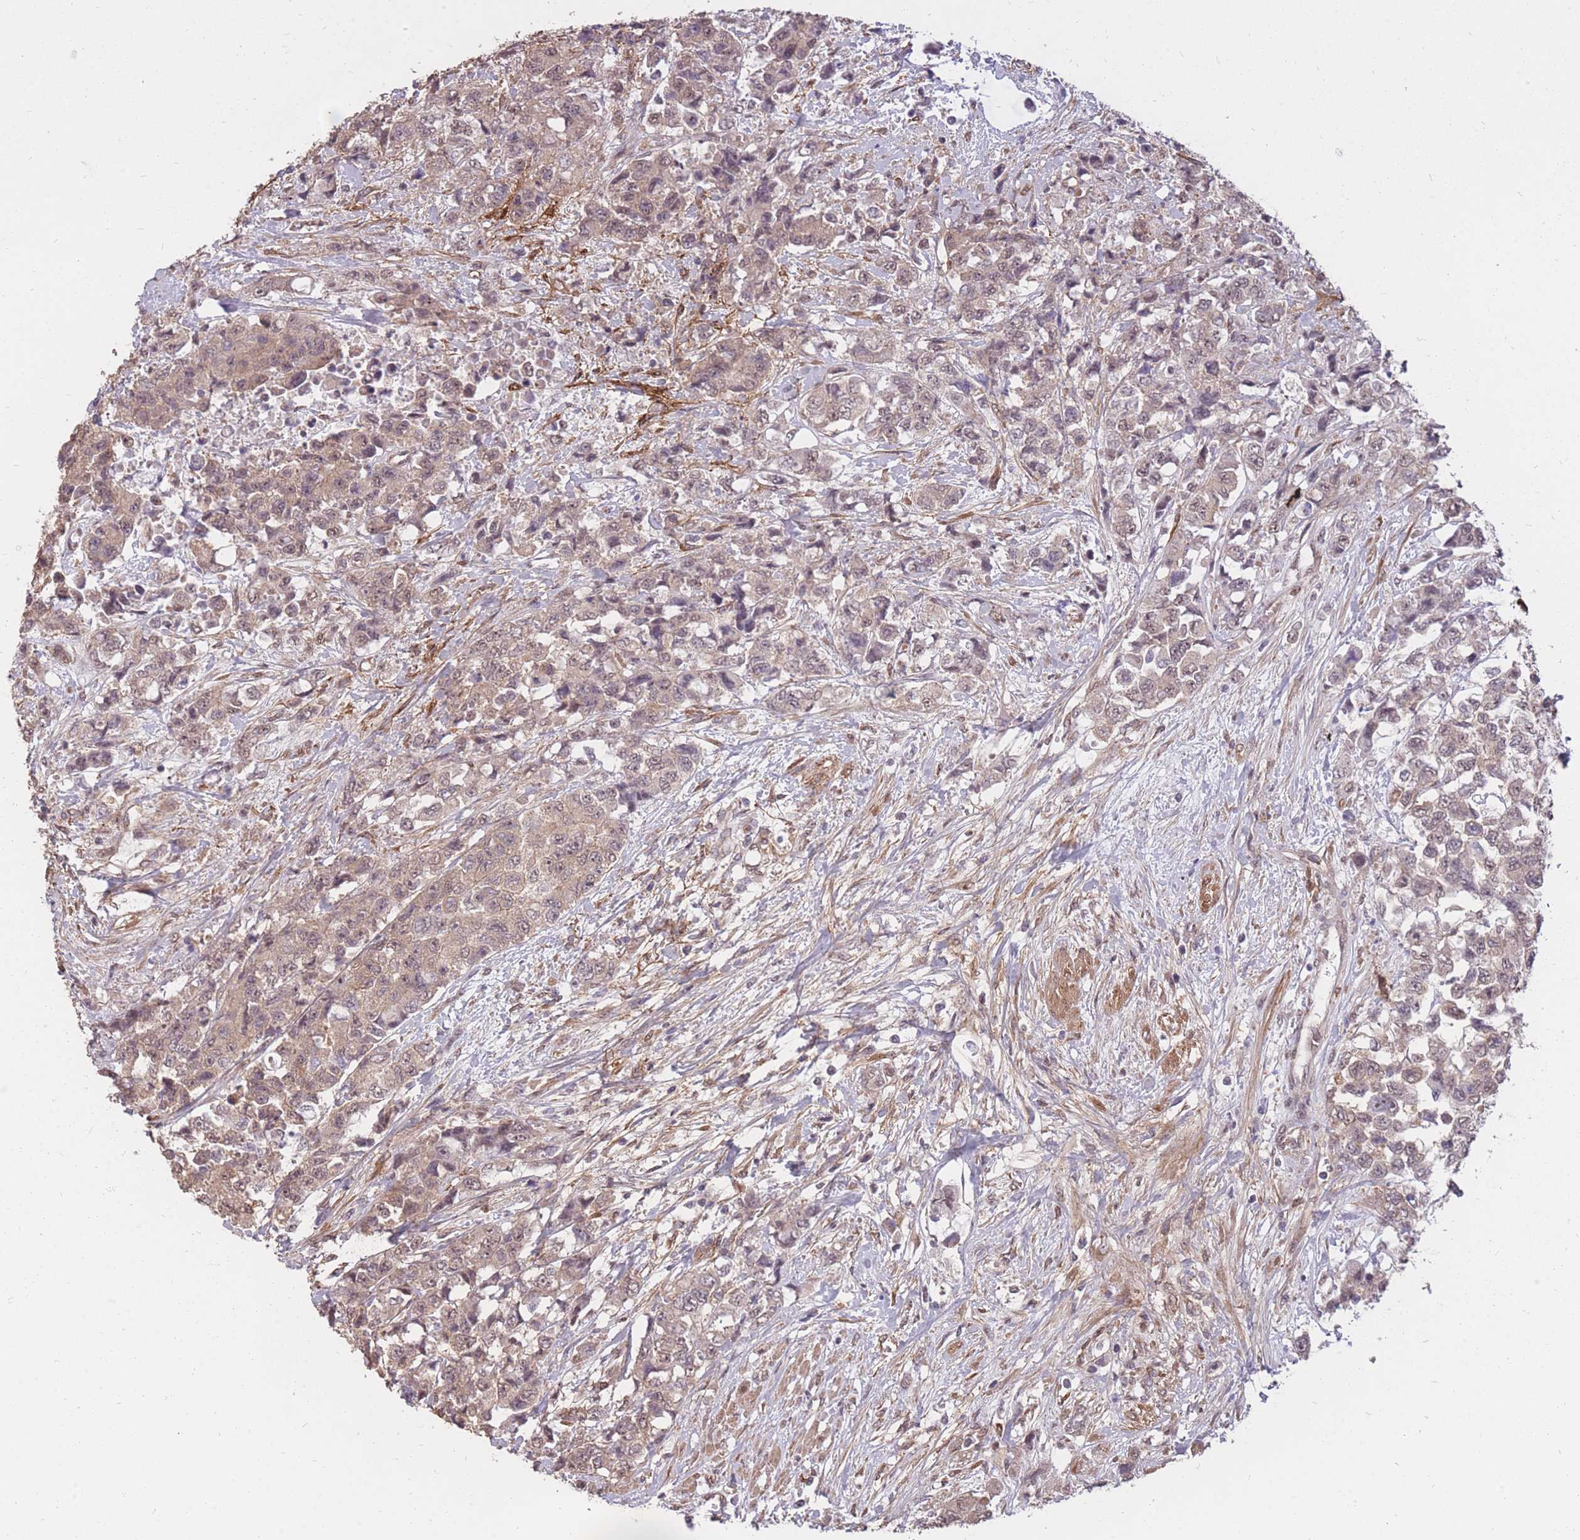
{"staining": {"intensity": "weak", "quantity": "25%-75%", "location": "cytoplasmic/membranous,nuclear"}, "tissue": "urothelial cancer", "cell_type": "Tumor cells", "image_type": "cancer", "snomed": [{"axis": "morphology", "description": "Urothelial carcinoma, High grade"}, {"axis": "topography", "description": "Urinary bladder"}], "caption": "High-magnification brightfield microscopy of urothelial carcinoma (high-grade) stained with DAB (brown) and counterstained with hematoxylin (blue). tumor cells exhibit weak cytoplasmic/membranous and nuclear staining is present in approximately25%-75% of cells.", "gene": "DYNC1LI2", "patient": {"sex": "female", "age": 78}}